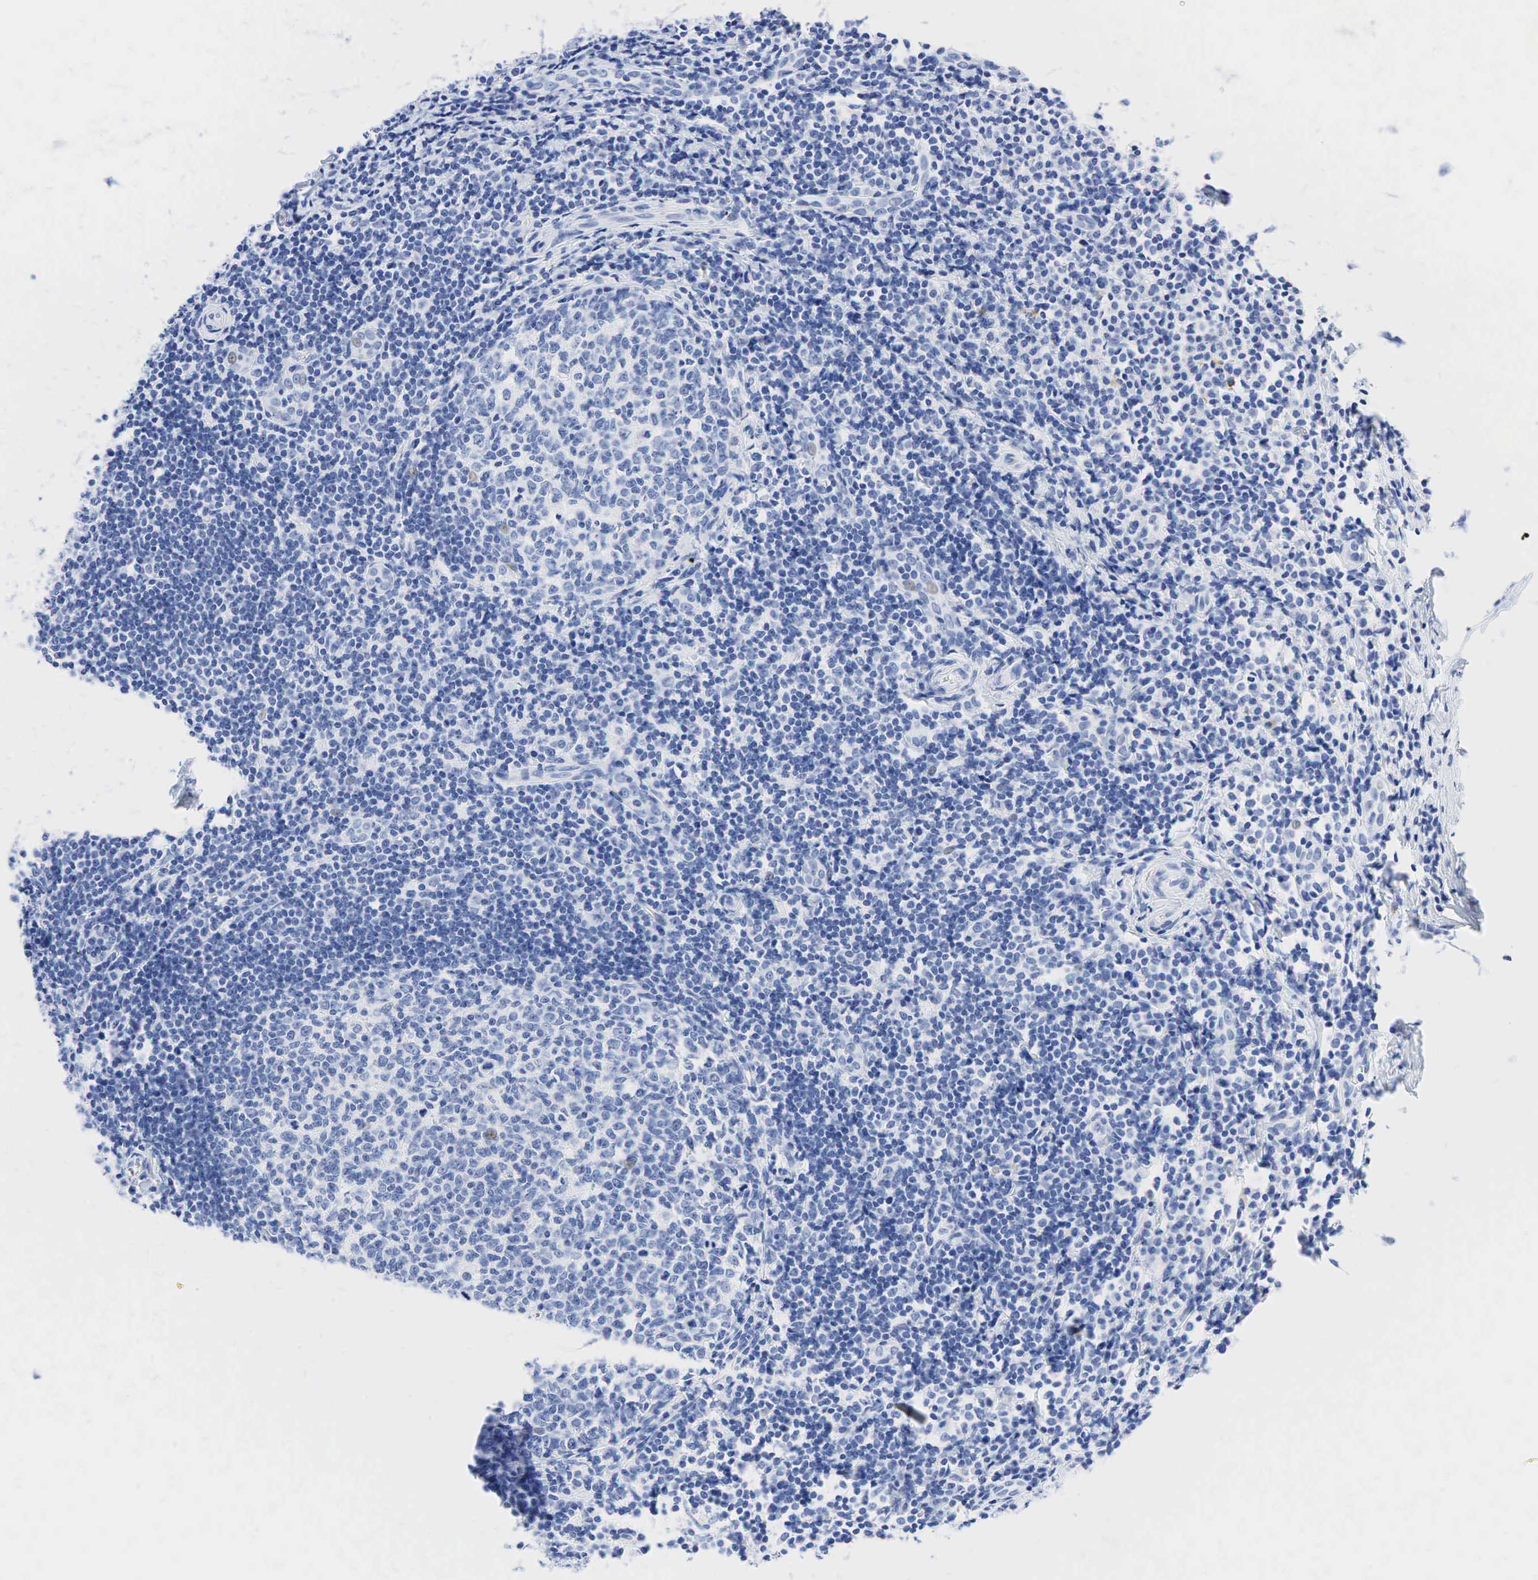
{"staining": {"intensity": "negative", "quantity": "none", "location": "none"}, "tissue": "tonsil", "cell_type": "Germinal center cells", "image_type": "normal", "snomed": [{"axis": "morphology", "description": "Normal tissue, NOS"}, {"axis": "topography", "description": "Tonsil"}], "caption": "The histopathology image displays no significant expression in germinal center cells of tonsil. (DAB (3,3'-diaminobenzidine) immunohistochemistry (IHC) with hematoxylin counter stain).", "gene": "INHA", "patient": {"sex": "female", "age": 41}}